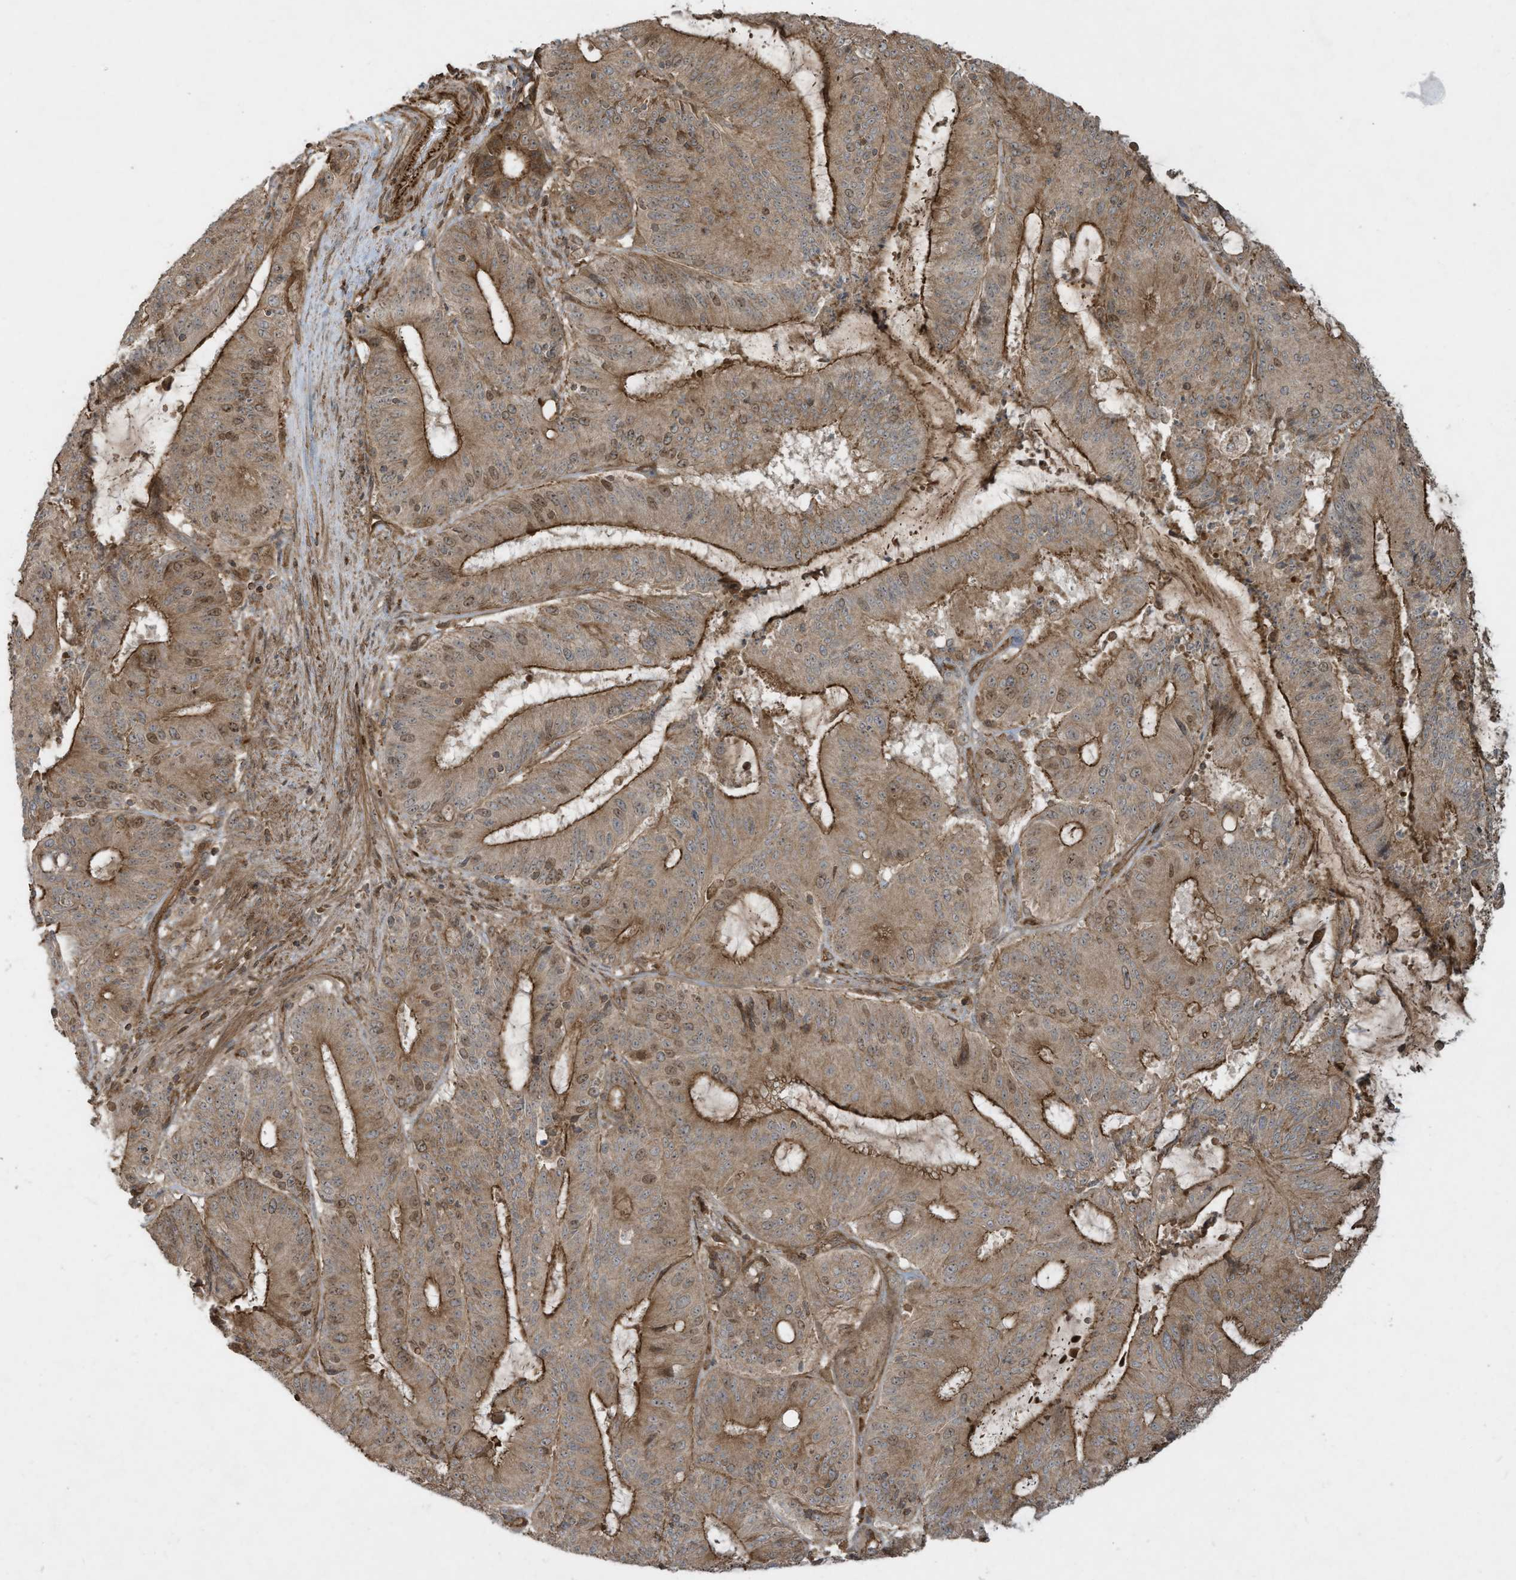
{"staining": {"intensity": "moderate", "quantity": ">75%", "location": "cytoplasmic/membranous,nuclear"}, "tissue": "liver cancer", "cell_type": "Tumor cells", "image_type": "cancer", "snomed": [{"axis": "morphology", "description": "Normal tissue, NOS"}, {"axis": "morphology", "description": "Cholangiocarcinoma"}, {"axis": "topography", "description": "Liver"}, {"axis": "topography", "description": "Peripheral nerve tissue"}], "caption": "Tumor cells demonstrate moderate cytoplasmic/membranous and nuclear expression in approximately >75% of cells in liver cancer (cholangiocarcinoma).", "gene": "DDIT4", "patient": {"sex": "female", "age": 73}}